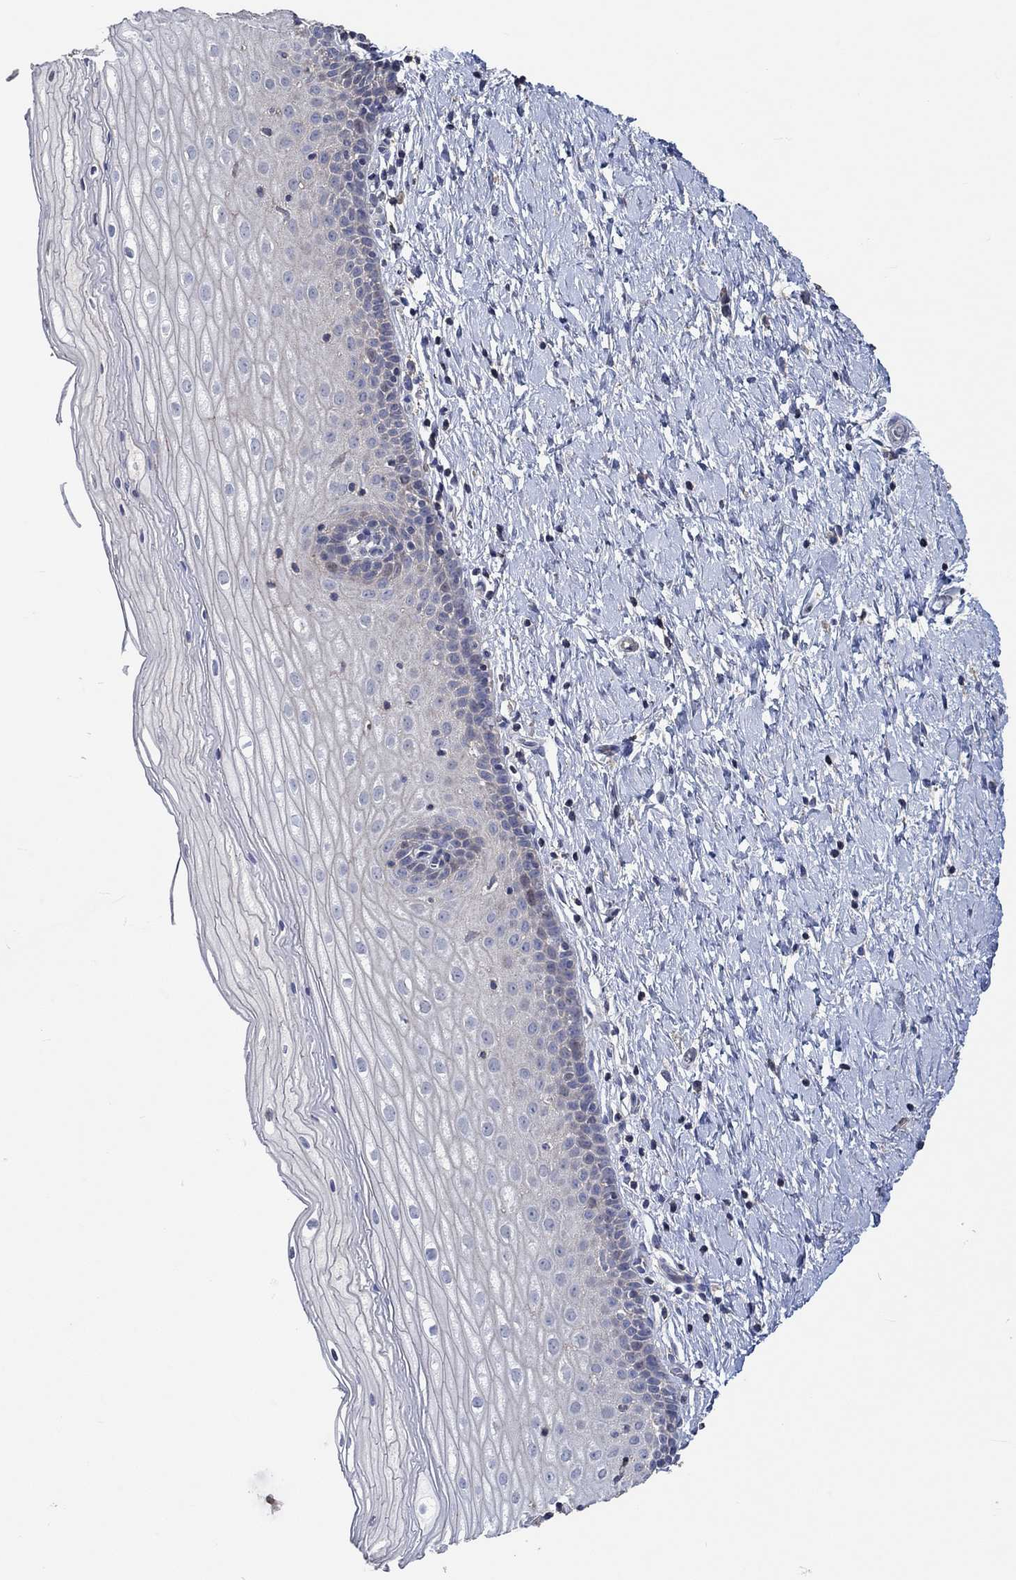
{"staining": {"intensity": "negative", "quantity": "none", "location": "none"}, "tissue": "cervix", "cell_type": "Glandular cells", "image_type": "normal", "snomed": [{"axis": "morphology", "description": "Normal tissue, NOS"}, {"axis": "topography", "description": "Cervix"}], "caption": "This is an IHC photomicrograph of benign cervix. There is no expression in glandular cells.", "gene": "TNFAIP8L3", "patient": {"sex": "female", "age": 37}}